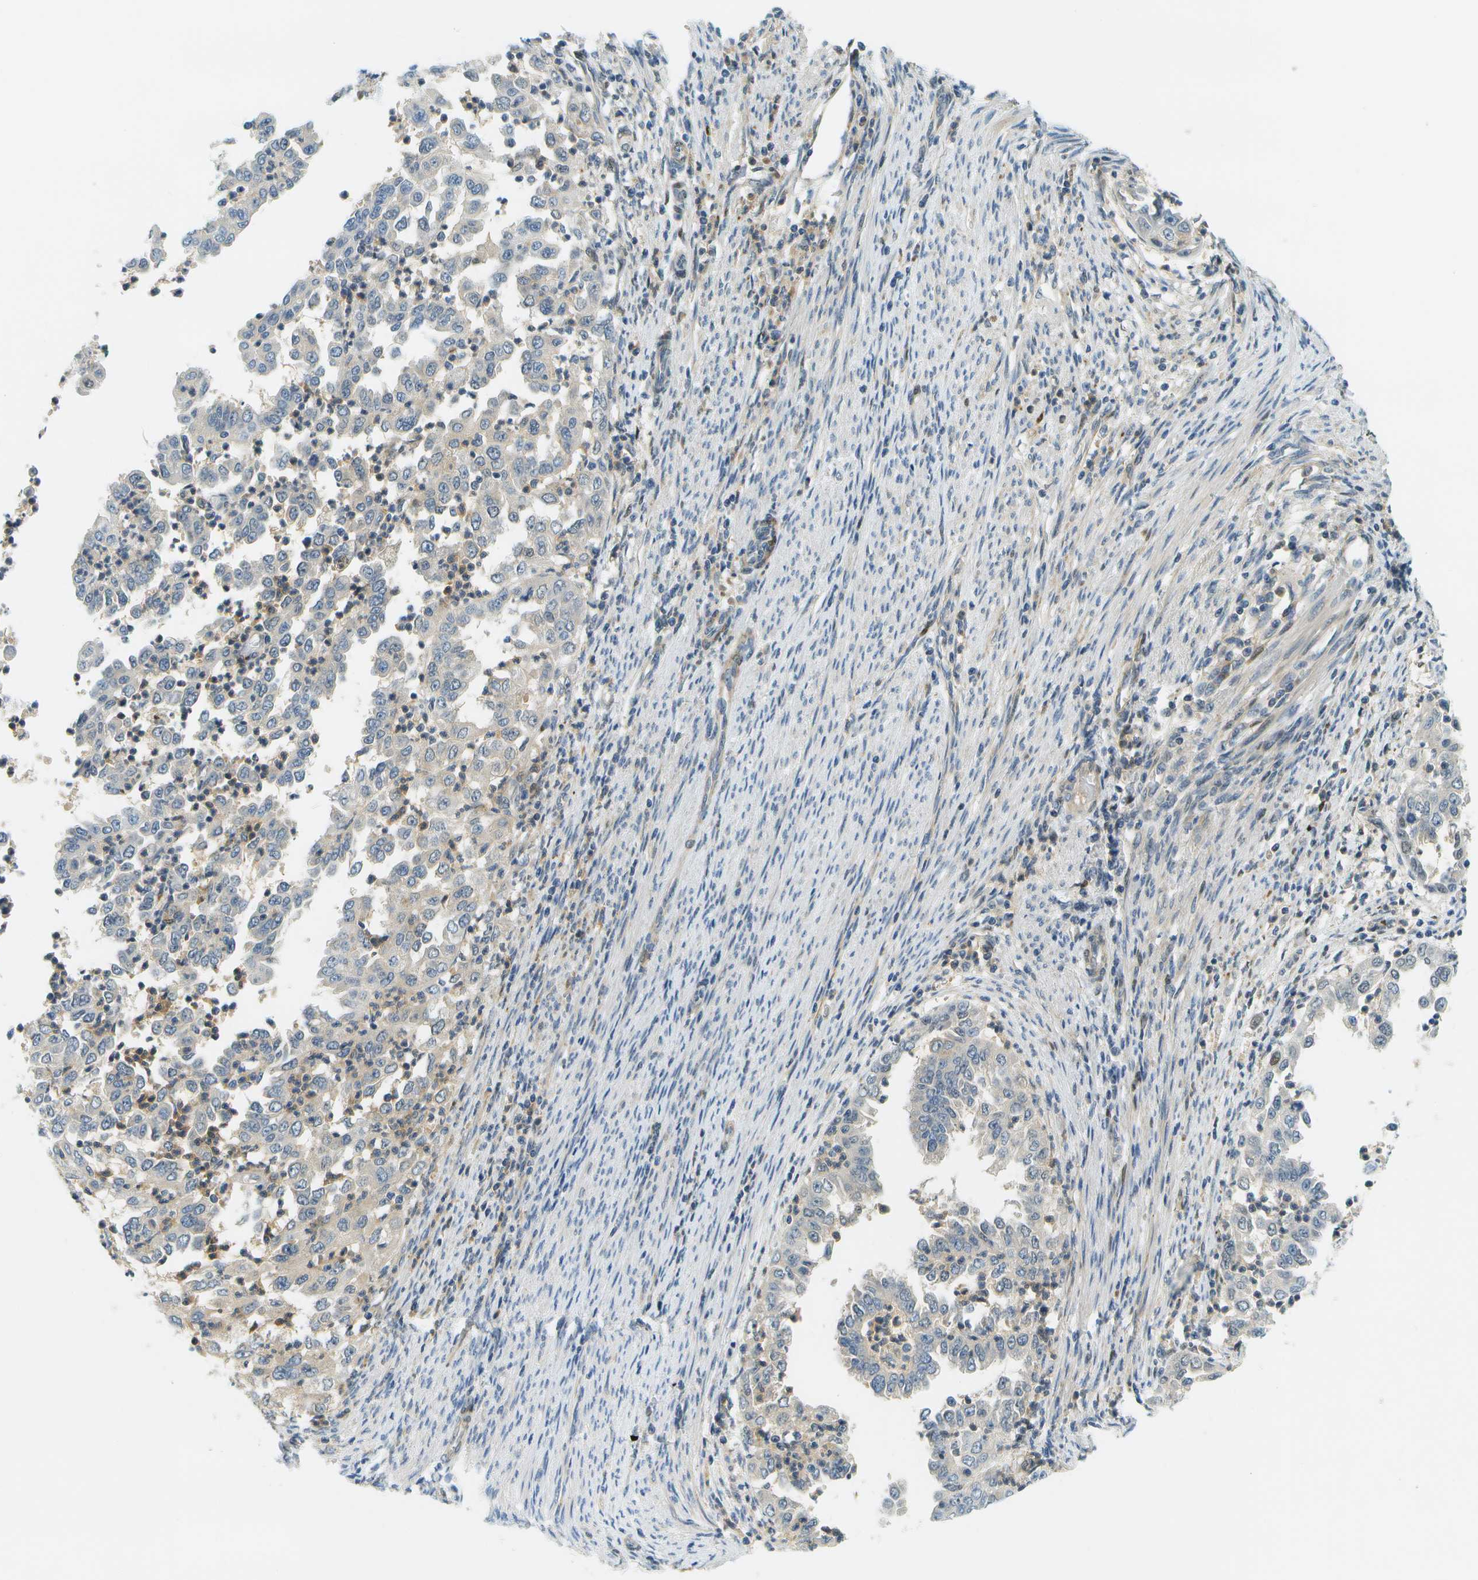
{"staining": {"intensity": "weak", "quantity": "<25%", "location": "cytoplasmic/membranous"}, "tissue": "endometrial cancer", "cell_type": "Tumor cells", "image_type": "cancer", "snomed": [{"axis": "morphology", "description": "Adenocarcinoma, NOS"}, {"axis": "topography", "description": "Endometrium"}], "caption": "Tumor cells show no significant protein positivity in endometrial adenocarcinoma.", "gene": "RASGRP2", "patient": {"sex": "female", "age": 85}}